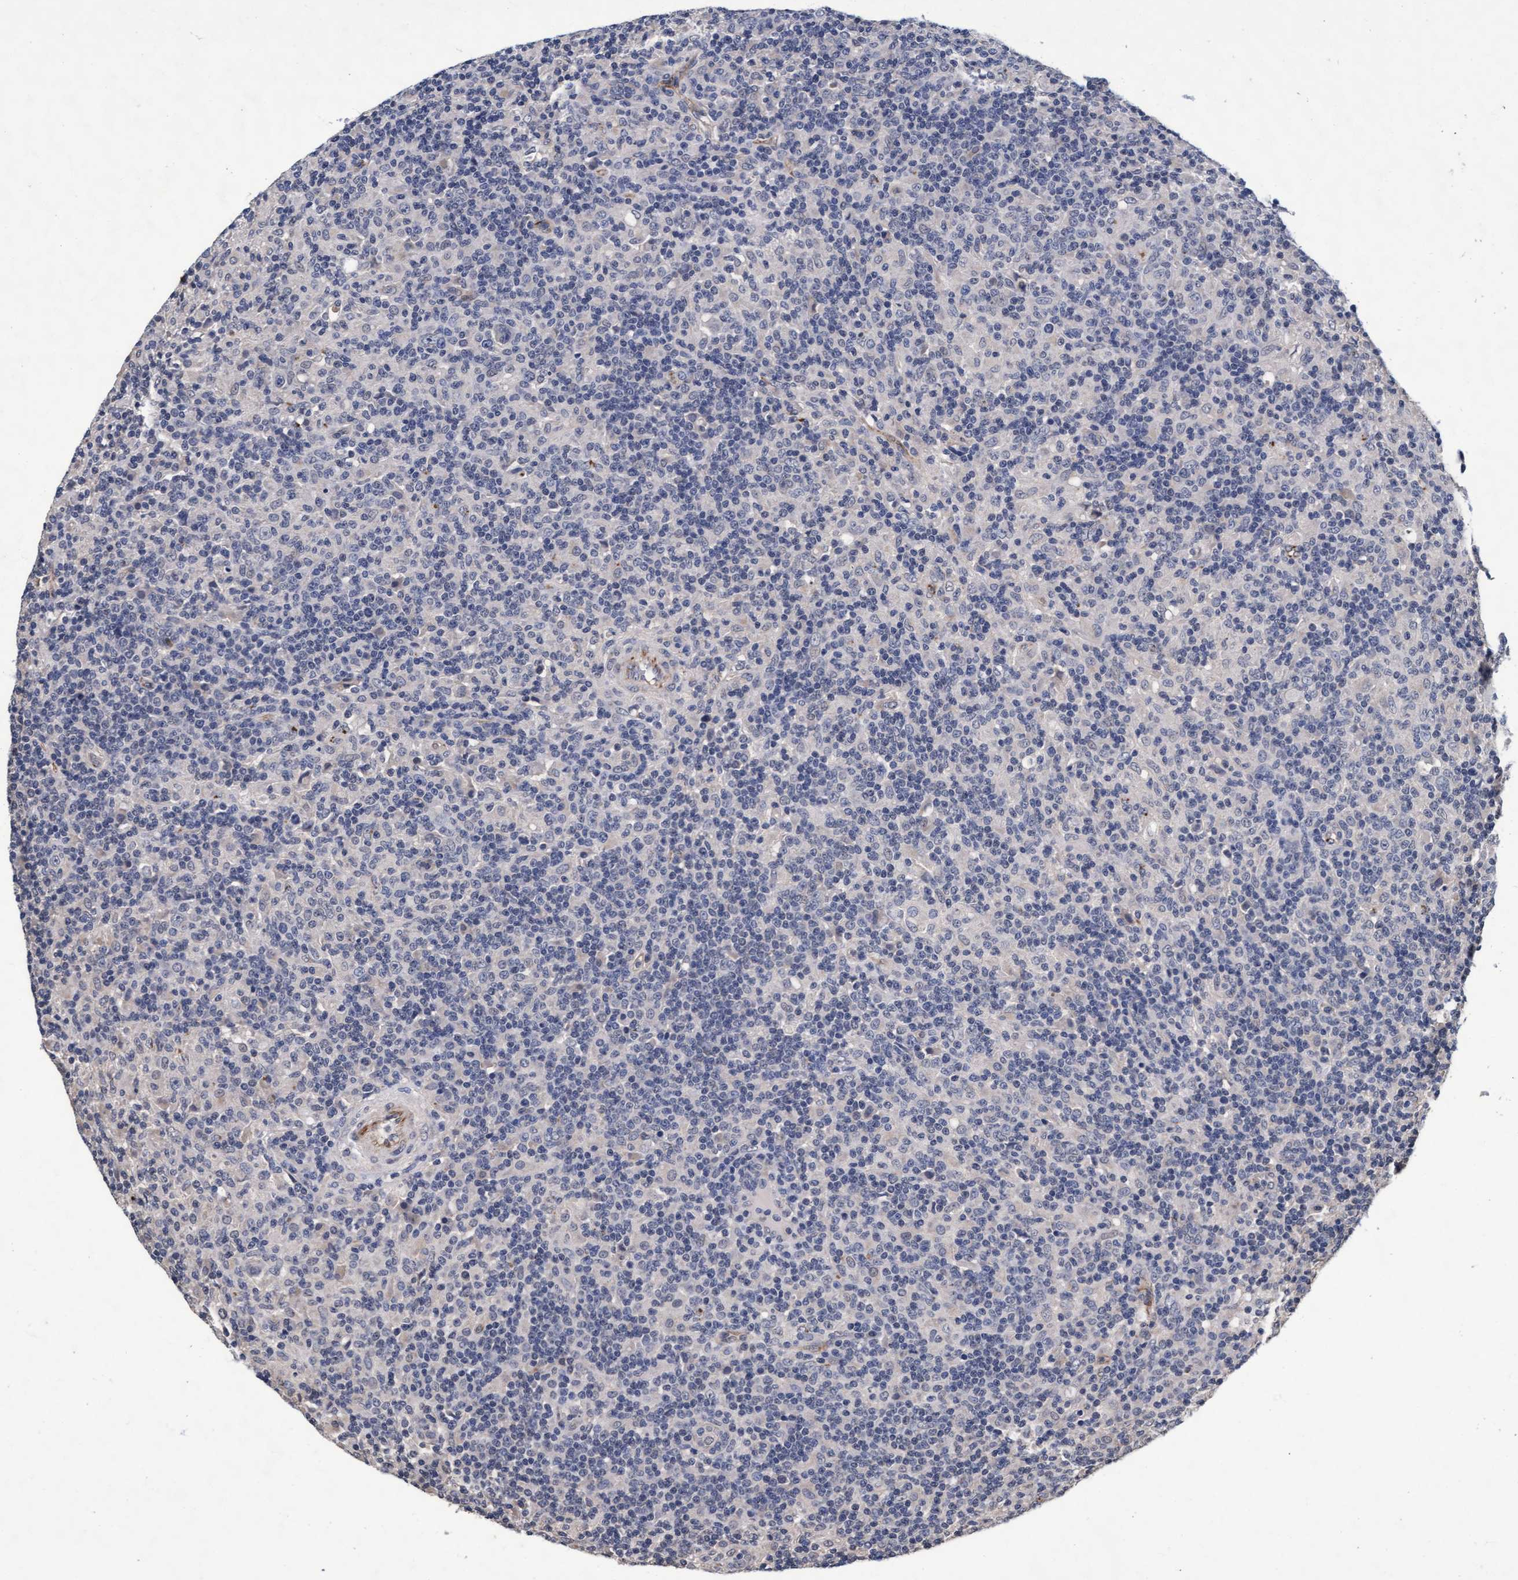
{"staining": {"intensity": "negative", "quantity": "none", "location": "none"}, "tissue": "lymphoma", "cell_type": "Tumor cells", "image_type": "cancer", "snomed": [{"axis": "morphology", "description": "Hodgkin's disease, NOS"}, {"axis": "topography", "description": "Lymph node"}], "caption": "IHC photomicrograph of neoplastic tissue: Hodgkin's disease stained with DAB shows no significant protein expression in tumor cells.", "gene": "CPQ", "patient": {"sex": "male", "age": 70}}